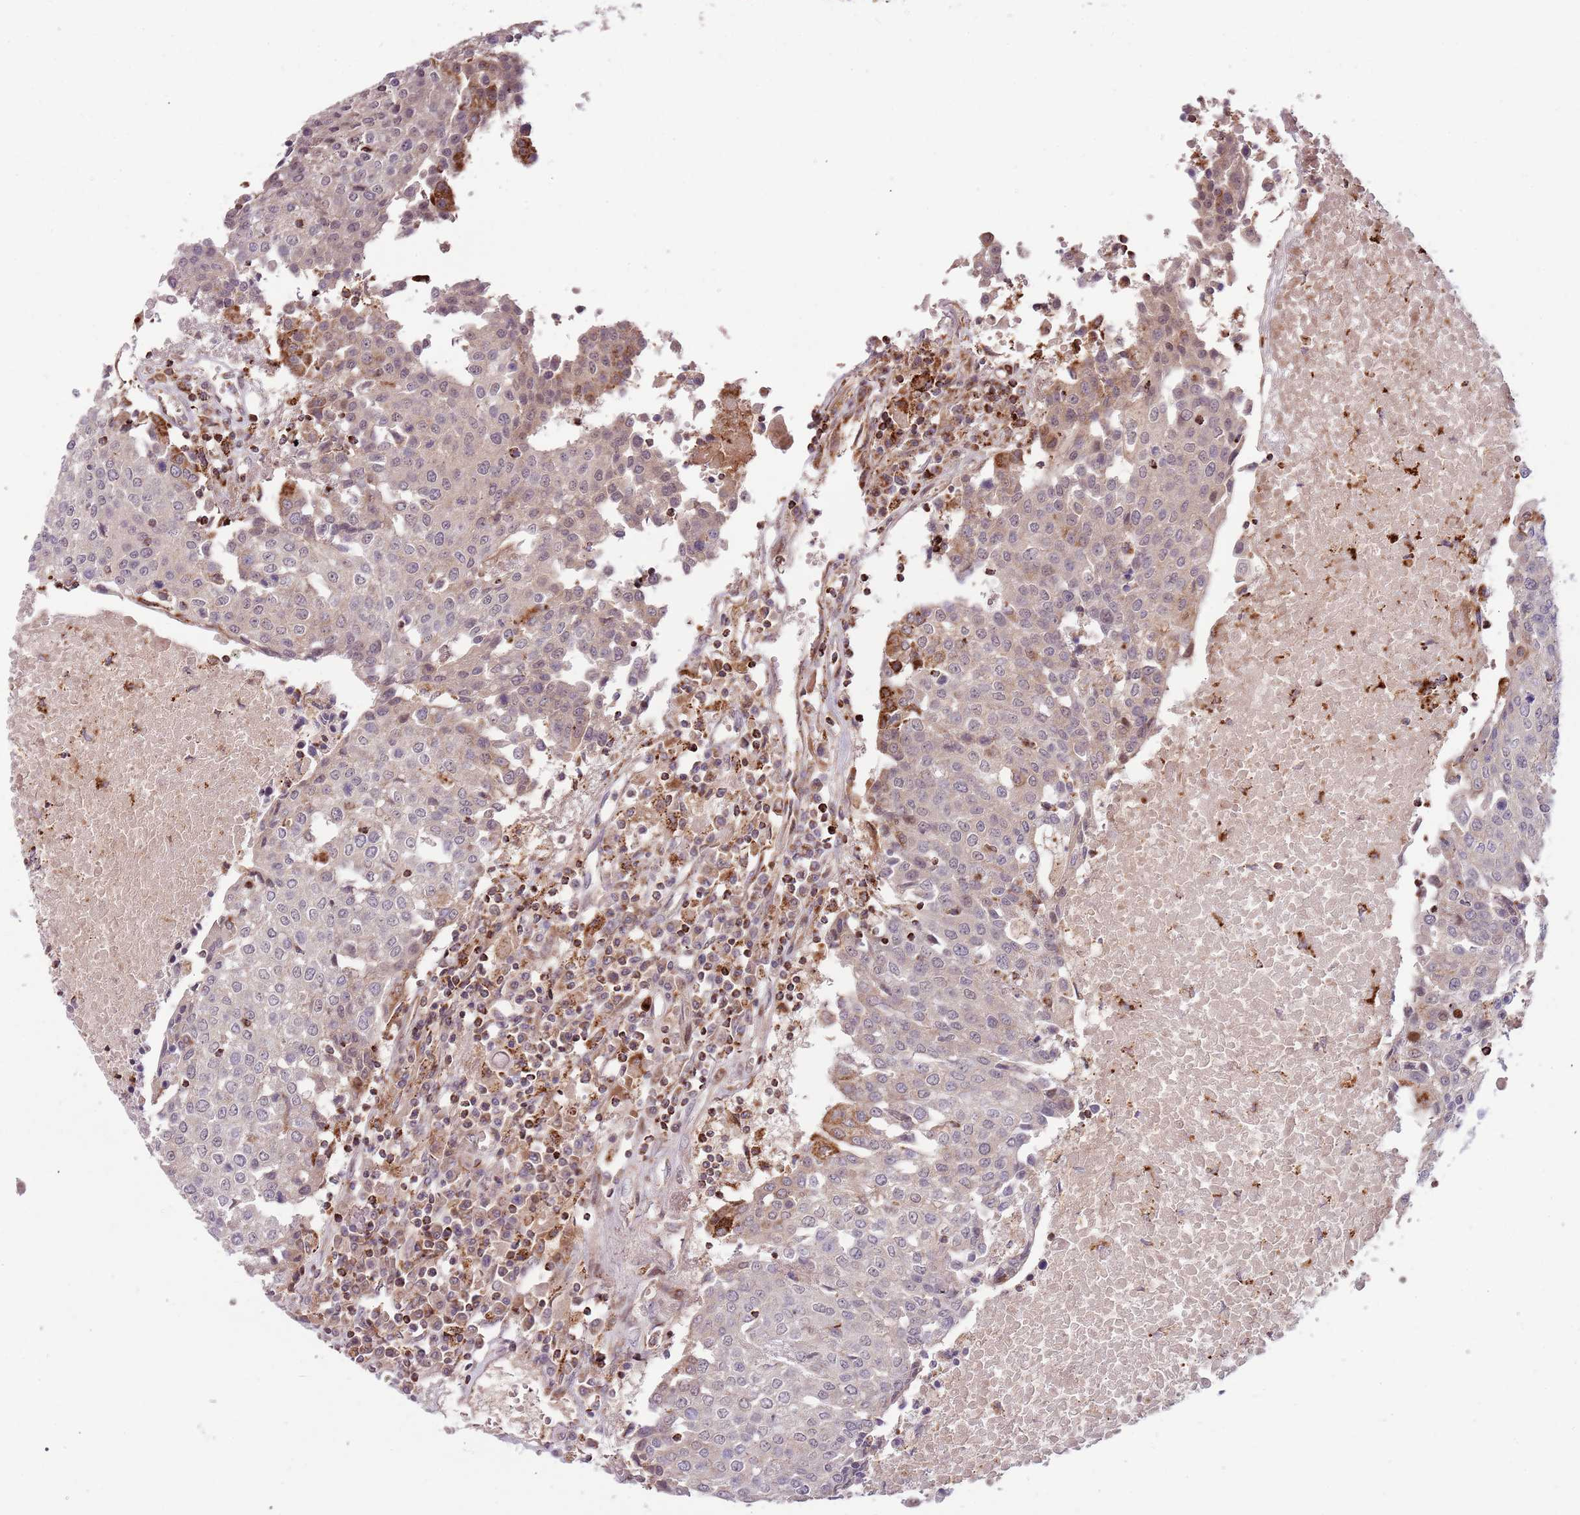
{"staining": {"intensity": "negative", "quantity": "none", "location": "none"}, "tissue": "urothelial cancer", "cell_type": "Tumor cells", "image_type": "cancer", "snomed": [{"axis": "morphology", "description": "Urothelial carcinoma, High grade"}, {"axis": "topography", "description": "Urinary bladder"}], "caption": "Image shows no significant protein staining in tumor cells of urothelial cancer.", "gene": "ULK3", "patient": {"sex": "female", "age": 85}}